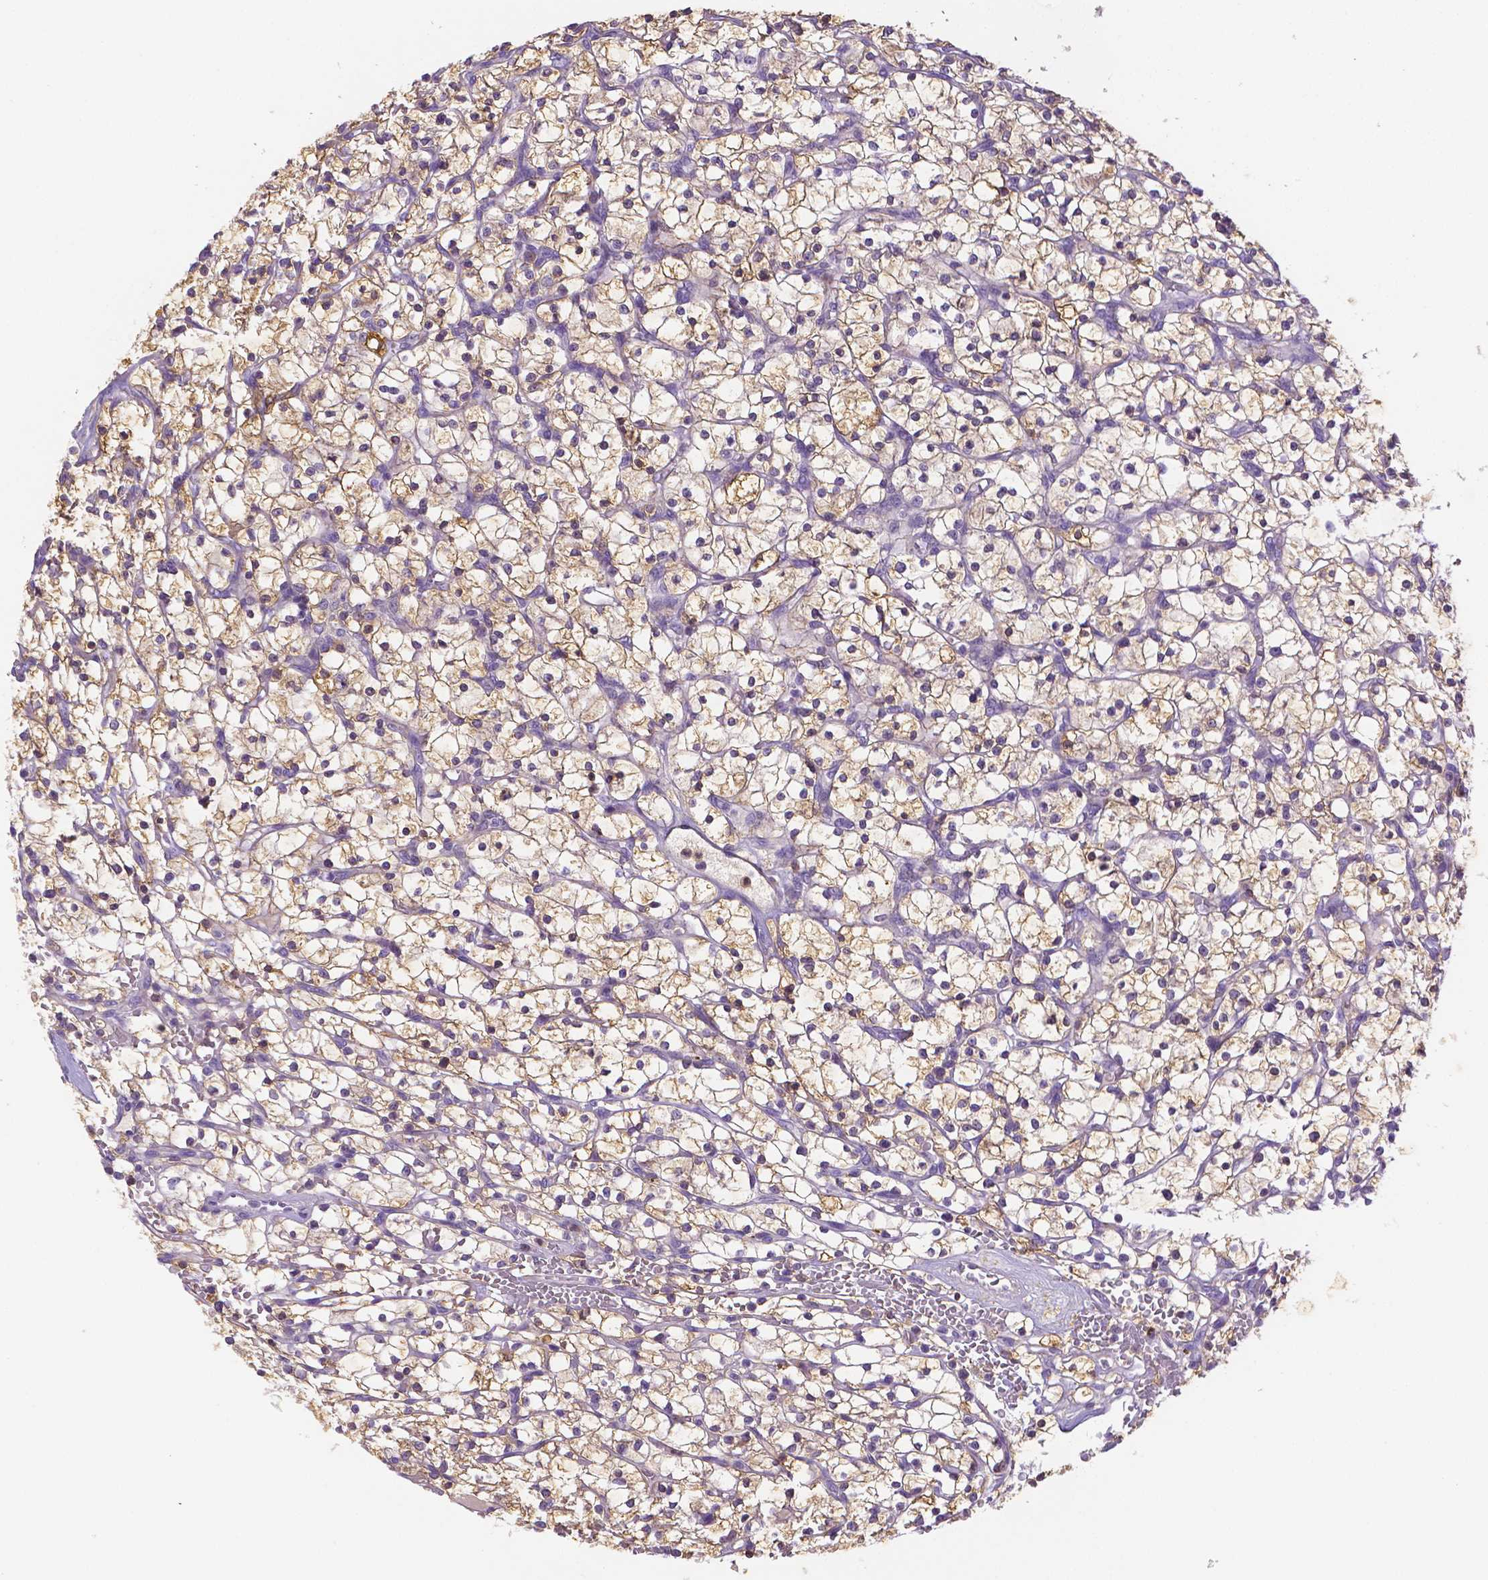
{"staining": {"intensity": "weak", "quantity": ">75%", "location": "cytoplasmic/membranous"}, "tissue": "renal cancer", "cell_type": "Tumor cells", "image_type": "cancer", "snomed": [{"axis": "morphology", "description": "Adenocarcinoma, NOS"}, {"axis": "topography", "description": "Kidney"}], "caption": "An IHC photomicrograph of tumor tissue is shown. Protein staining in brown highlights weak cytoplasmic/membranous positivity in renal adenocarcinoma within tumor cells. (Brightfield microscopy of DAB IHC at high magnification).", "gene": "NXPH2", "patient": {"sex": "female", "age": 64}}